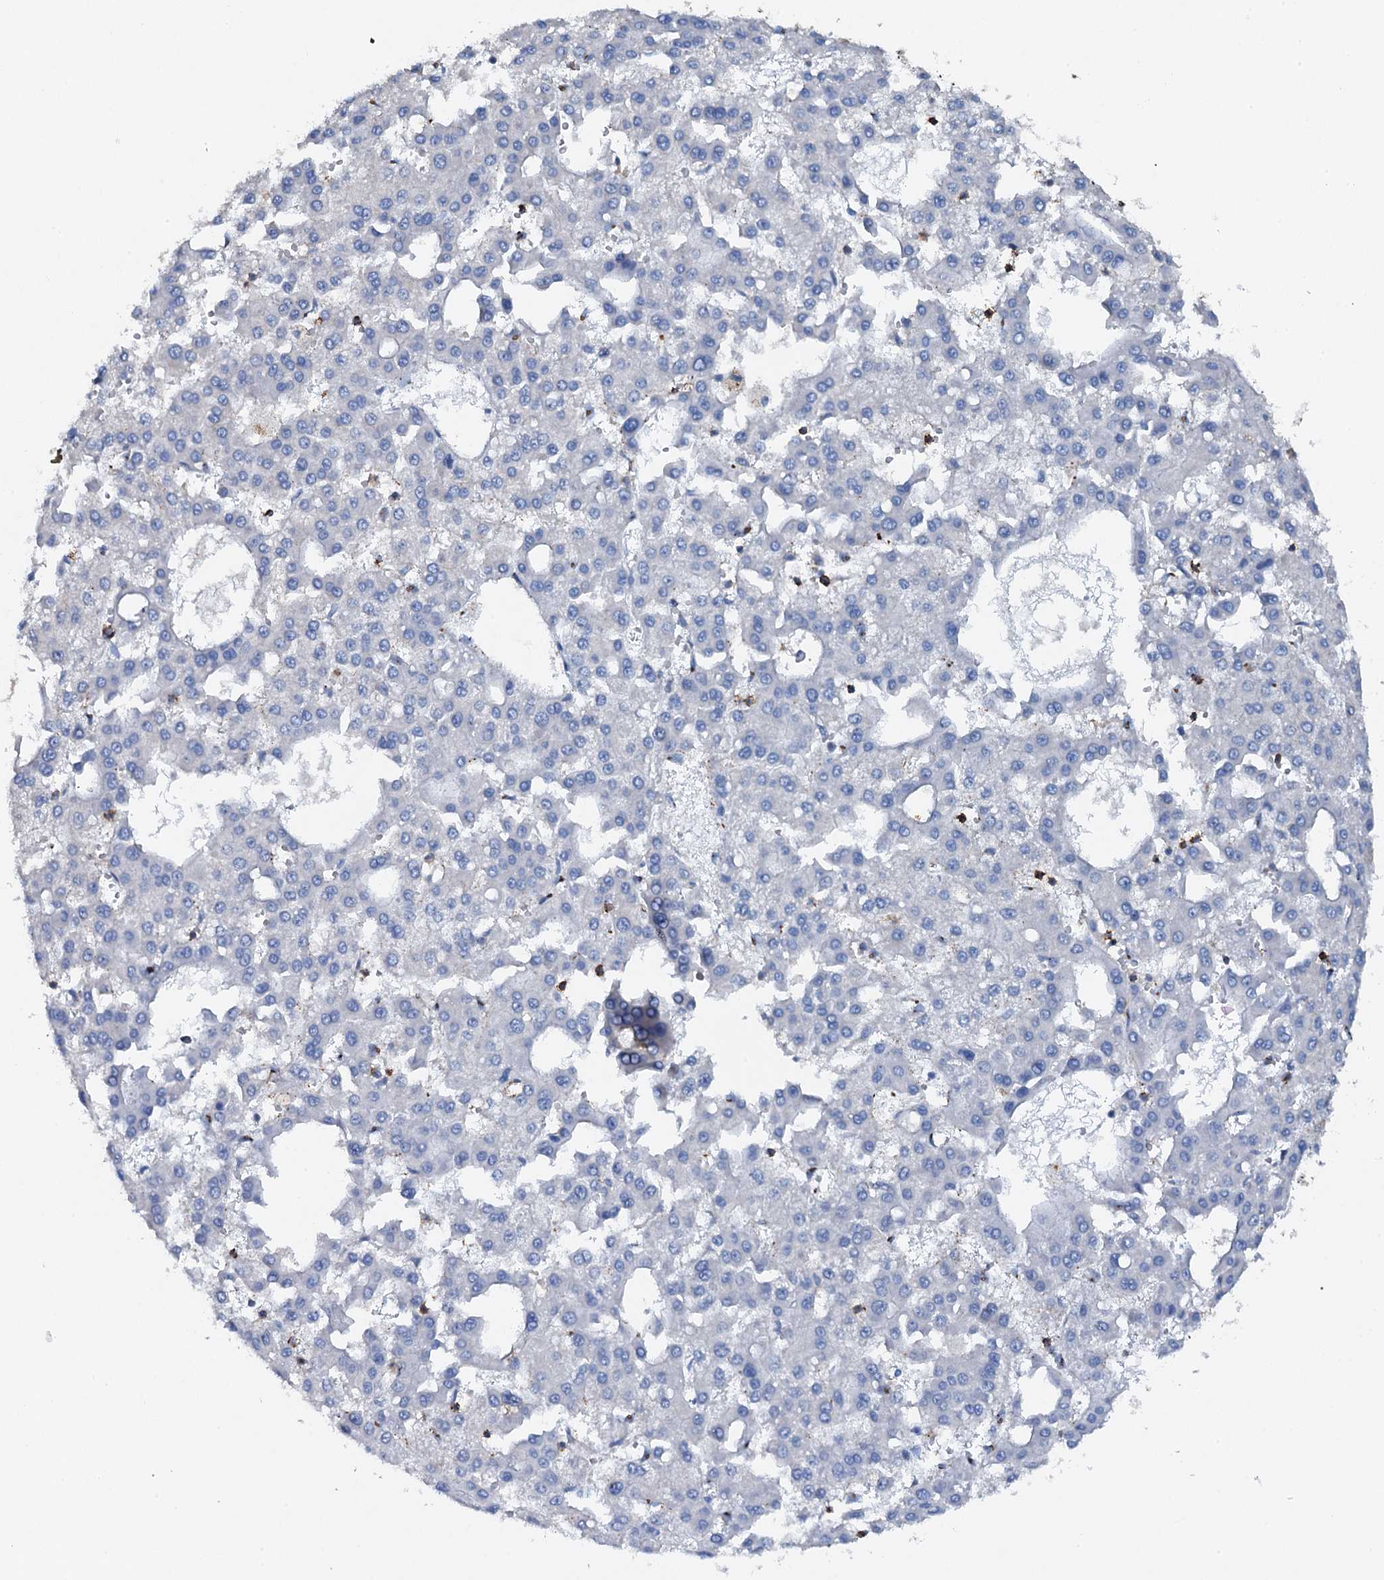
{"staining": {"intensity": "negative", "quantity": "none", "location": "none"}, "tissue": "liver cancer", "cell_type": "Tumor cells", "image_type": "cancer", "snomed": [{"axis": "morphology", "description": "Carcinoma, Hepatocellular, NOS"}, {"axis": "topography", "description": "Liver"}], "caption": "Tumor cells are negative for protein expression in human liver hepatocellular carcinoma.", "gene": "MS4A4E", "patient": {"sex": "male", "age": 47}}